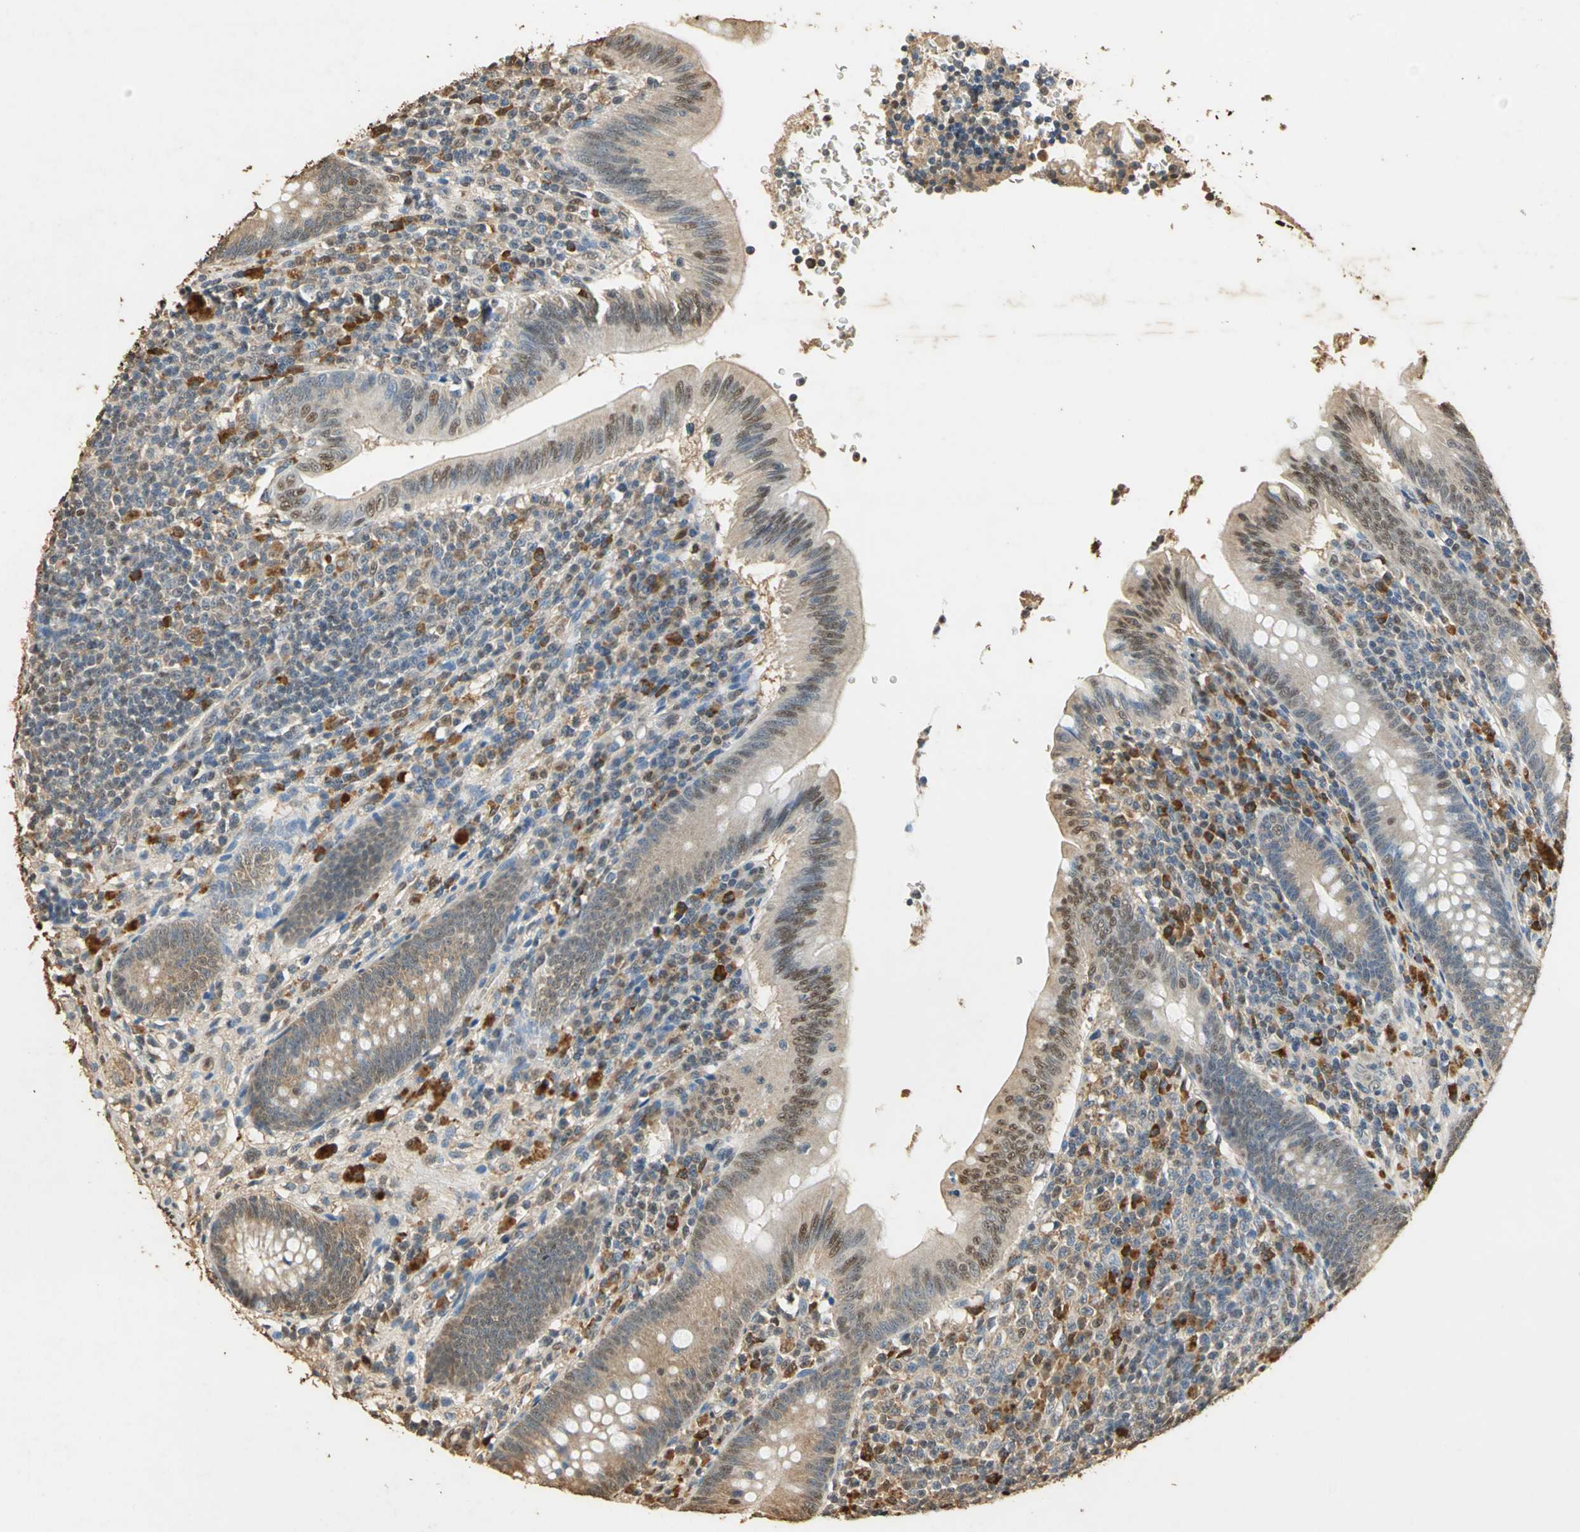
{"staining": {"intensity": "moderate", "quantity": ">75%", "location": "cytoplasmic/membranous"}, "tissue": "appendix", "cell_type": "Glandular cells", "image_type": "normal", "snomed": [{"axis": "morphology", "description": "Normal tissue, NOS"}, {"axis": "morphology", "description": "Inflammation, NOS"}, {"axis": "topography", "description": "Appendix"}], "caption": "IHC (DAB) staining of unremarkable appendix displays moderate cytoplasmic/membranous protein expression in about >75% of glandular cells.", "gene": "GAPDH", "patient": {"sex": "male", "age": 46}}